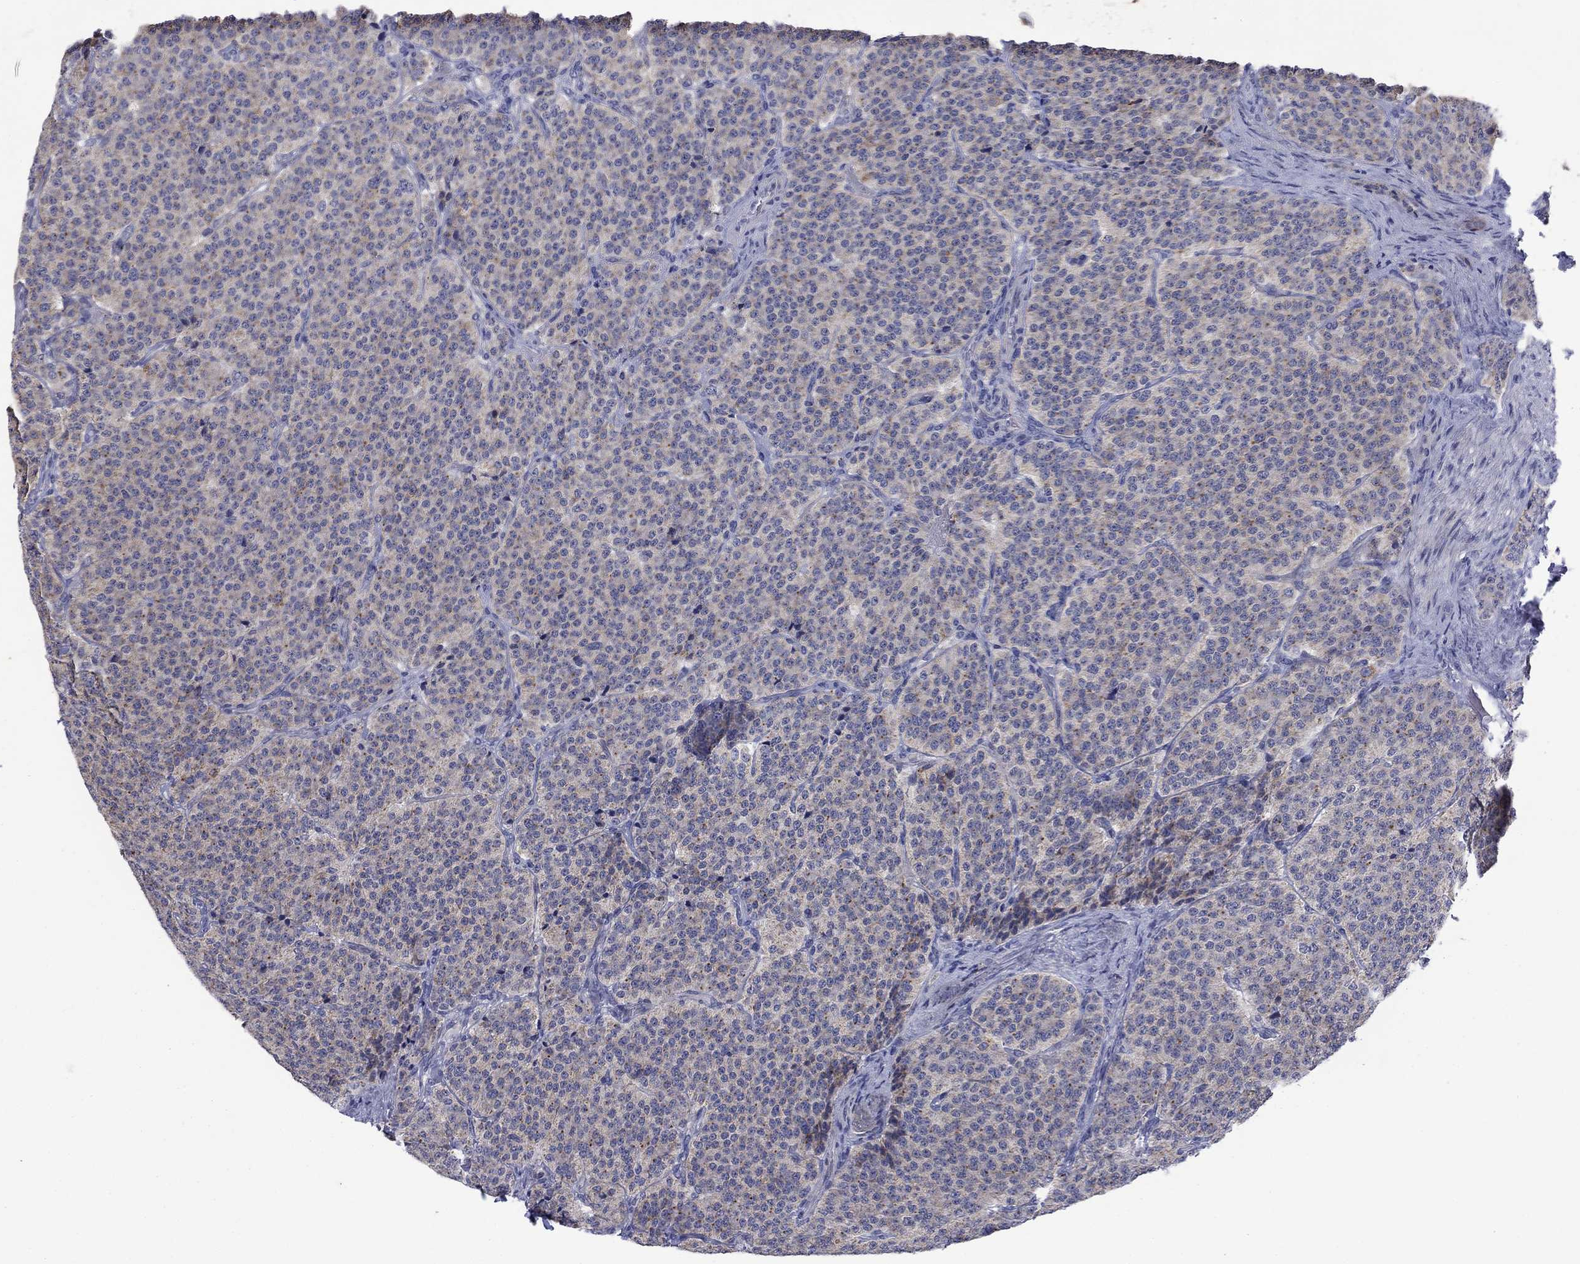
{"staining": {"intensity": "negative", "quantity": "none", "location": "none"}, "tissue": "carcinoid", "cell_type": "Tumor cells", "image_type": "cancer", "snomed": [{"axis": "morphology", "description": "Carcinoid, malignant, NOS"}, {"axis": "topography", "description": "Small intestine"}], "caption": "Immunohistochemistry of malignant carcinoid shows no staining in tumor cells.", "gene": "SDC1", "patient": {"sex": "female", "age": 58}}